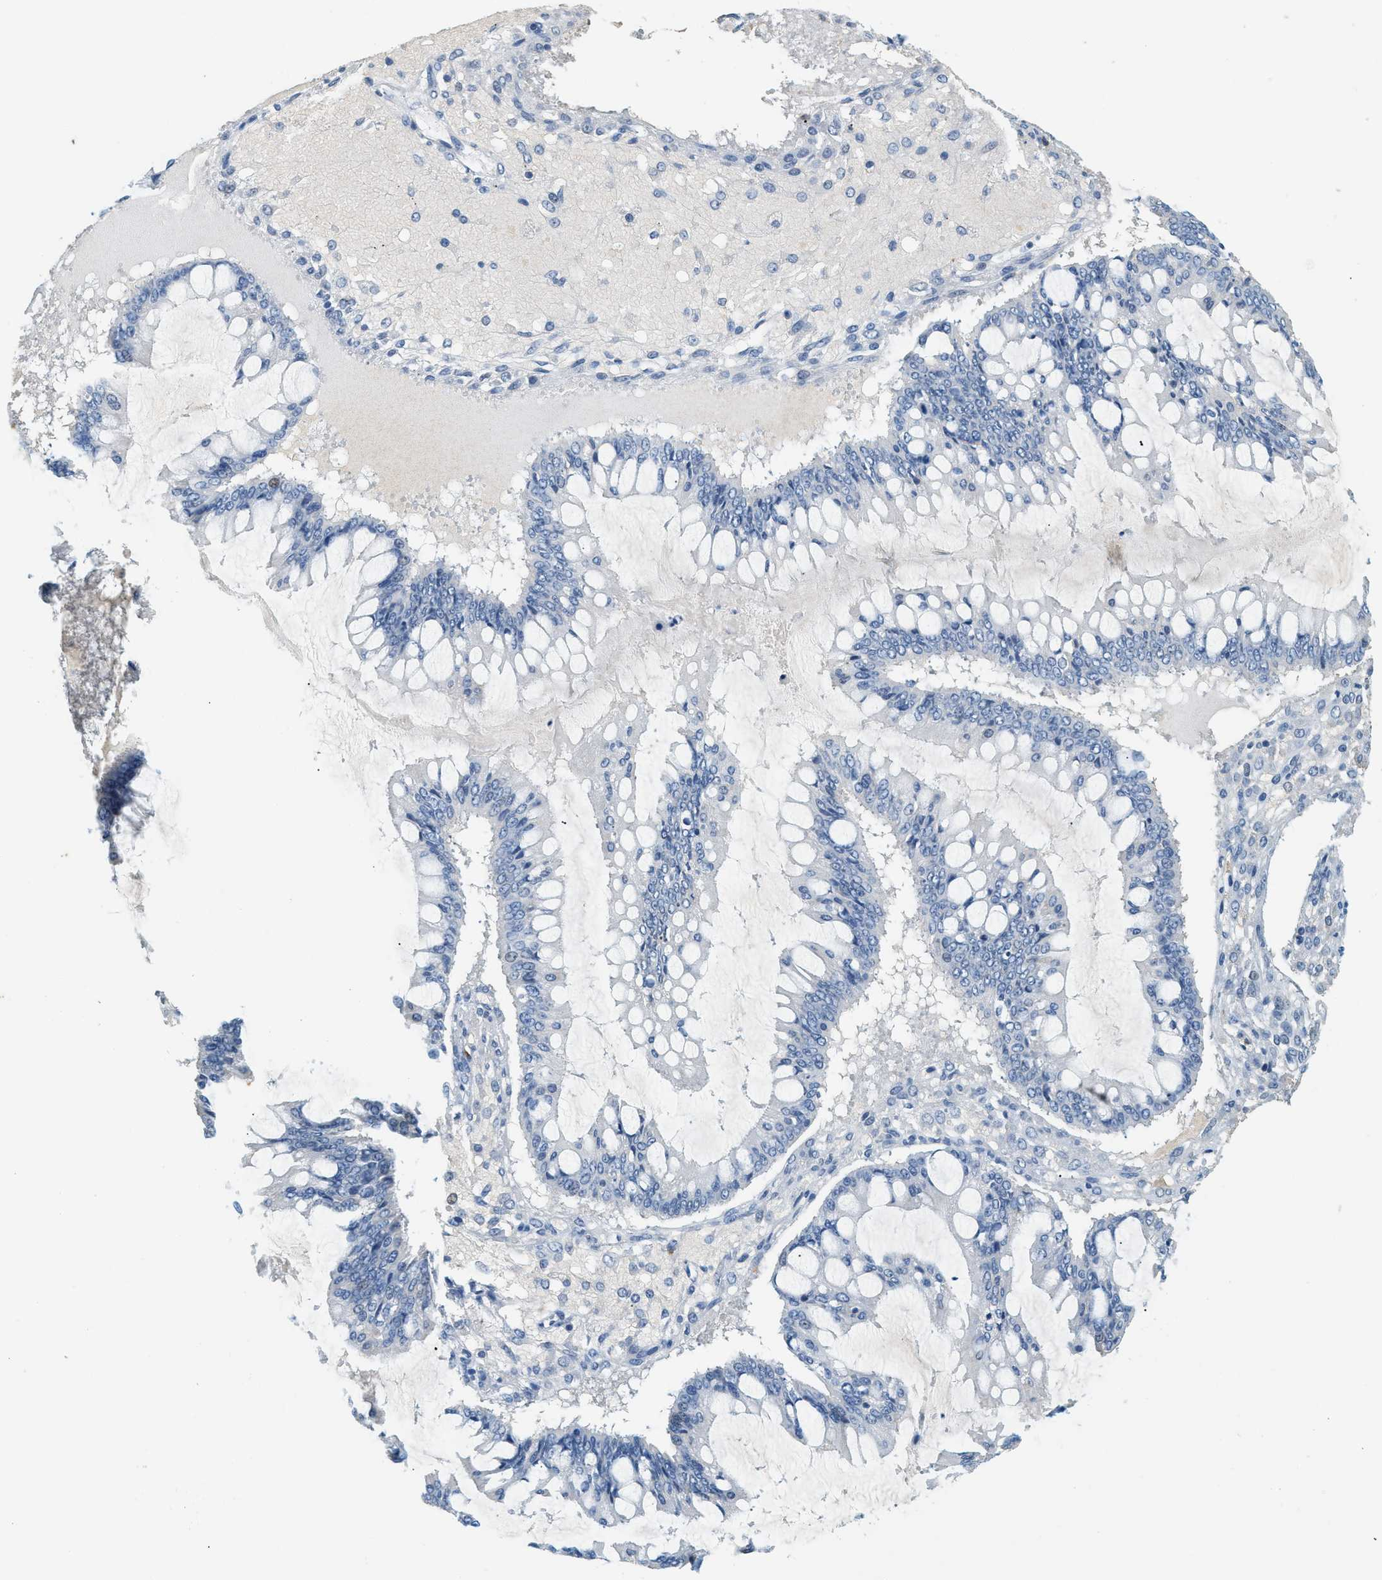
{"staining": {"intensity": "negative", "quantity": "none", "location": "none"}, "tissue": "ovarian cancer", "cell_type": "Tumor cells", "image_type": "cancer", "snomed": [{"axis": "morphology", "description": "Cystadenocarcinoma, mucinous, NOS"}, {"axis": "topography", "description": "Ovary"}], "caption": "Tumor cells show no significant protein staining in mucinous cystadenocarcinoma (ovarian).", "gene": "LCN2", "patient": {"sex": "female", "age": 73}}